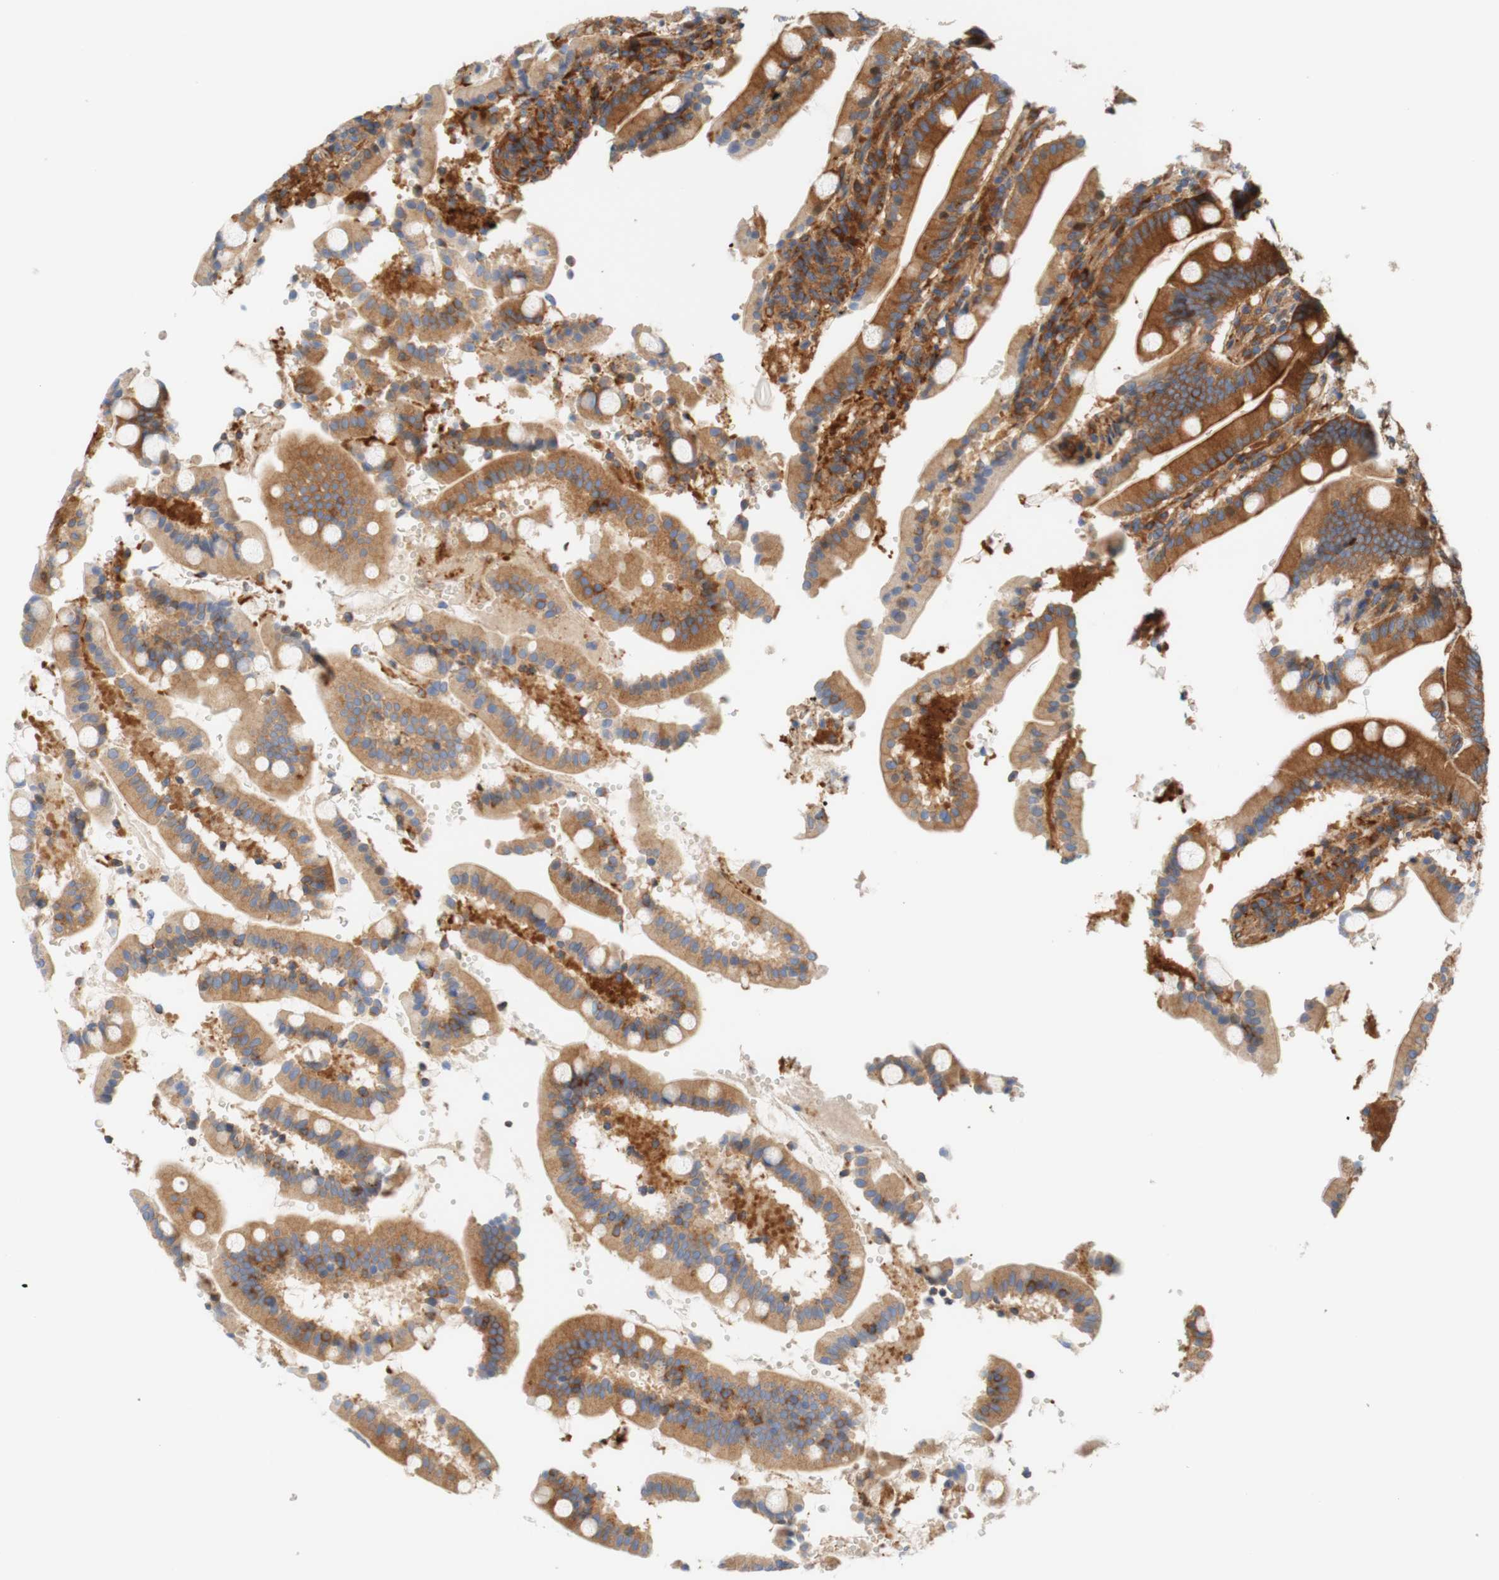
{"staining": {"intensity": "moderate", "quantity": ">75%", "location": "cytoplasmic/membranous"}, "tissue": "duodenum", "cell_type": "Glandular cells", "image_type": "normal", "snomed": [{"axis": "morphology", "description": "Normal tissue, NOS"}, {"axis": "topography", "description": "Small intestine, NOS"}], "caption": "Protein expression analysis of unremarkable duodenum demonstrates moderate cytoplasmic/membranous staining in about >75% of glandular cells.", "gene": "STOM", "patient": {"sex": "female", "age": 71}}